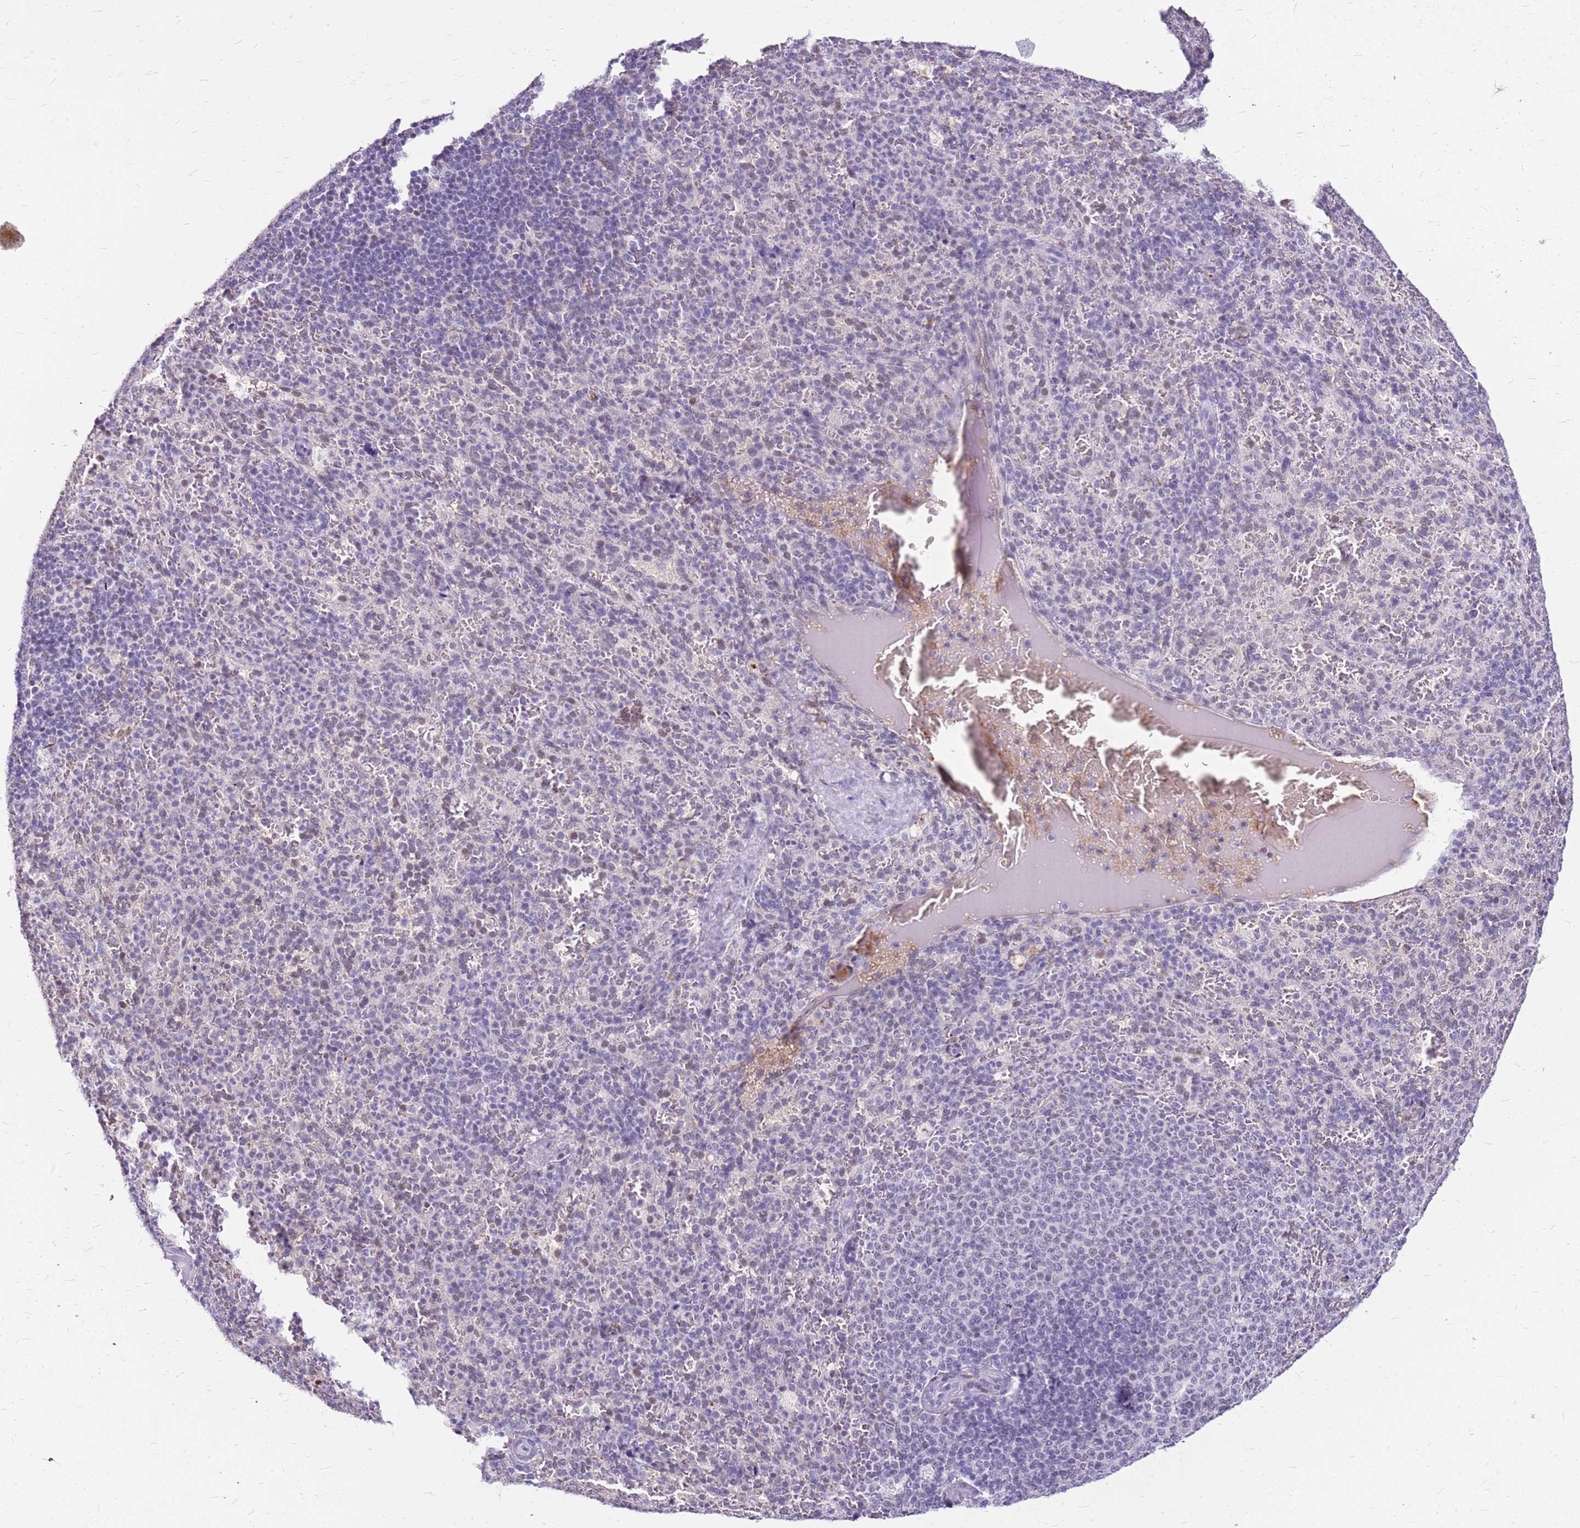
{"staining": {"intensity": "weak", "quantity": "<25%", "location": "nuclear"}, "tissue": "spleen", "cell_type": "Cells in red pulp", "image_type": "normal", "snomed": [{"axis": "morphology", "description": "Normal tissue, NOS"}, {"axis": "topography", "description": "Spleen"}], "caption": "Immunohistochemistry of normal spleen reveals no staining in cells in red pulp. Nuclei are stained in blue.", "gene": "ALDH1A3", "patient": {"sex": "female", "age": 21}}